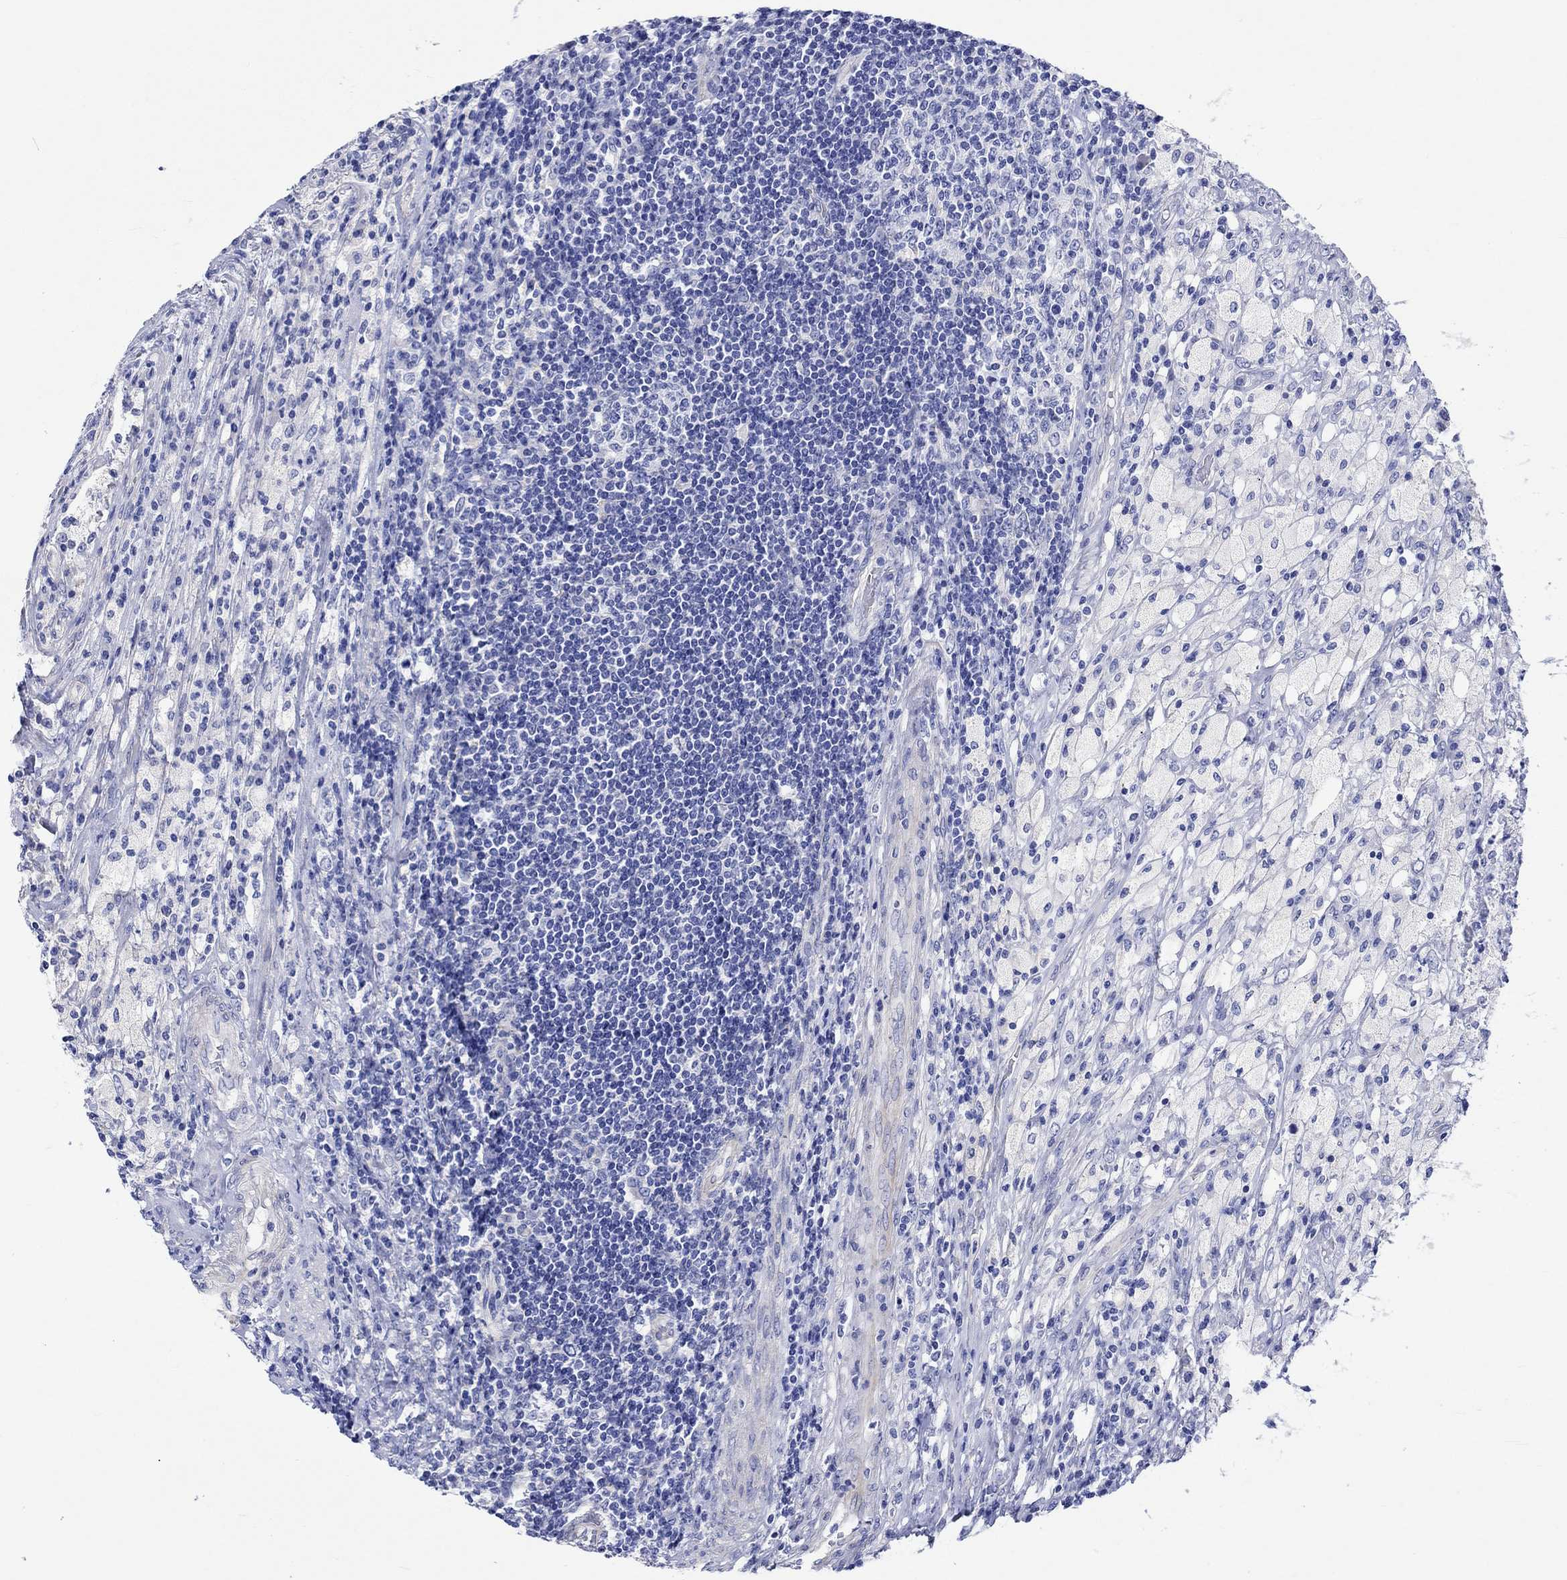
{"staining": {"intensity": "negative", "quantity": "none", "location": "none"}, "tissue": "testis cancer", "cell_type": "Tumor cells", "image_type": "cancer", "snomed": [{"axis": "morphology", "description": "Necrosis, NOS"}, {"axis": "morphology", "description": "Carcinoma, Embryonal, NOS"}, {"axis": "topography", "description": "Testis"}], "caption": "Testis embryonal carcinoma stained for a protein using IHC shows no expression tumor cells.", "gene": "HARBI1", "patient": {"sex": "male", "age": 19}}